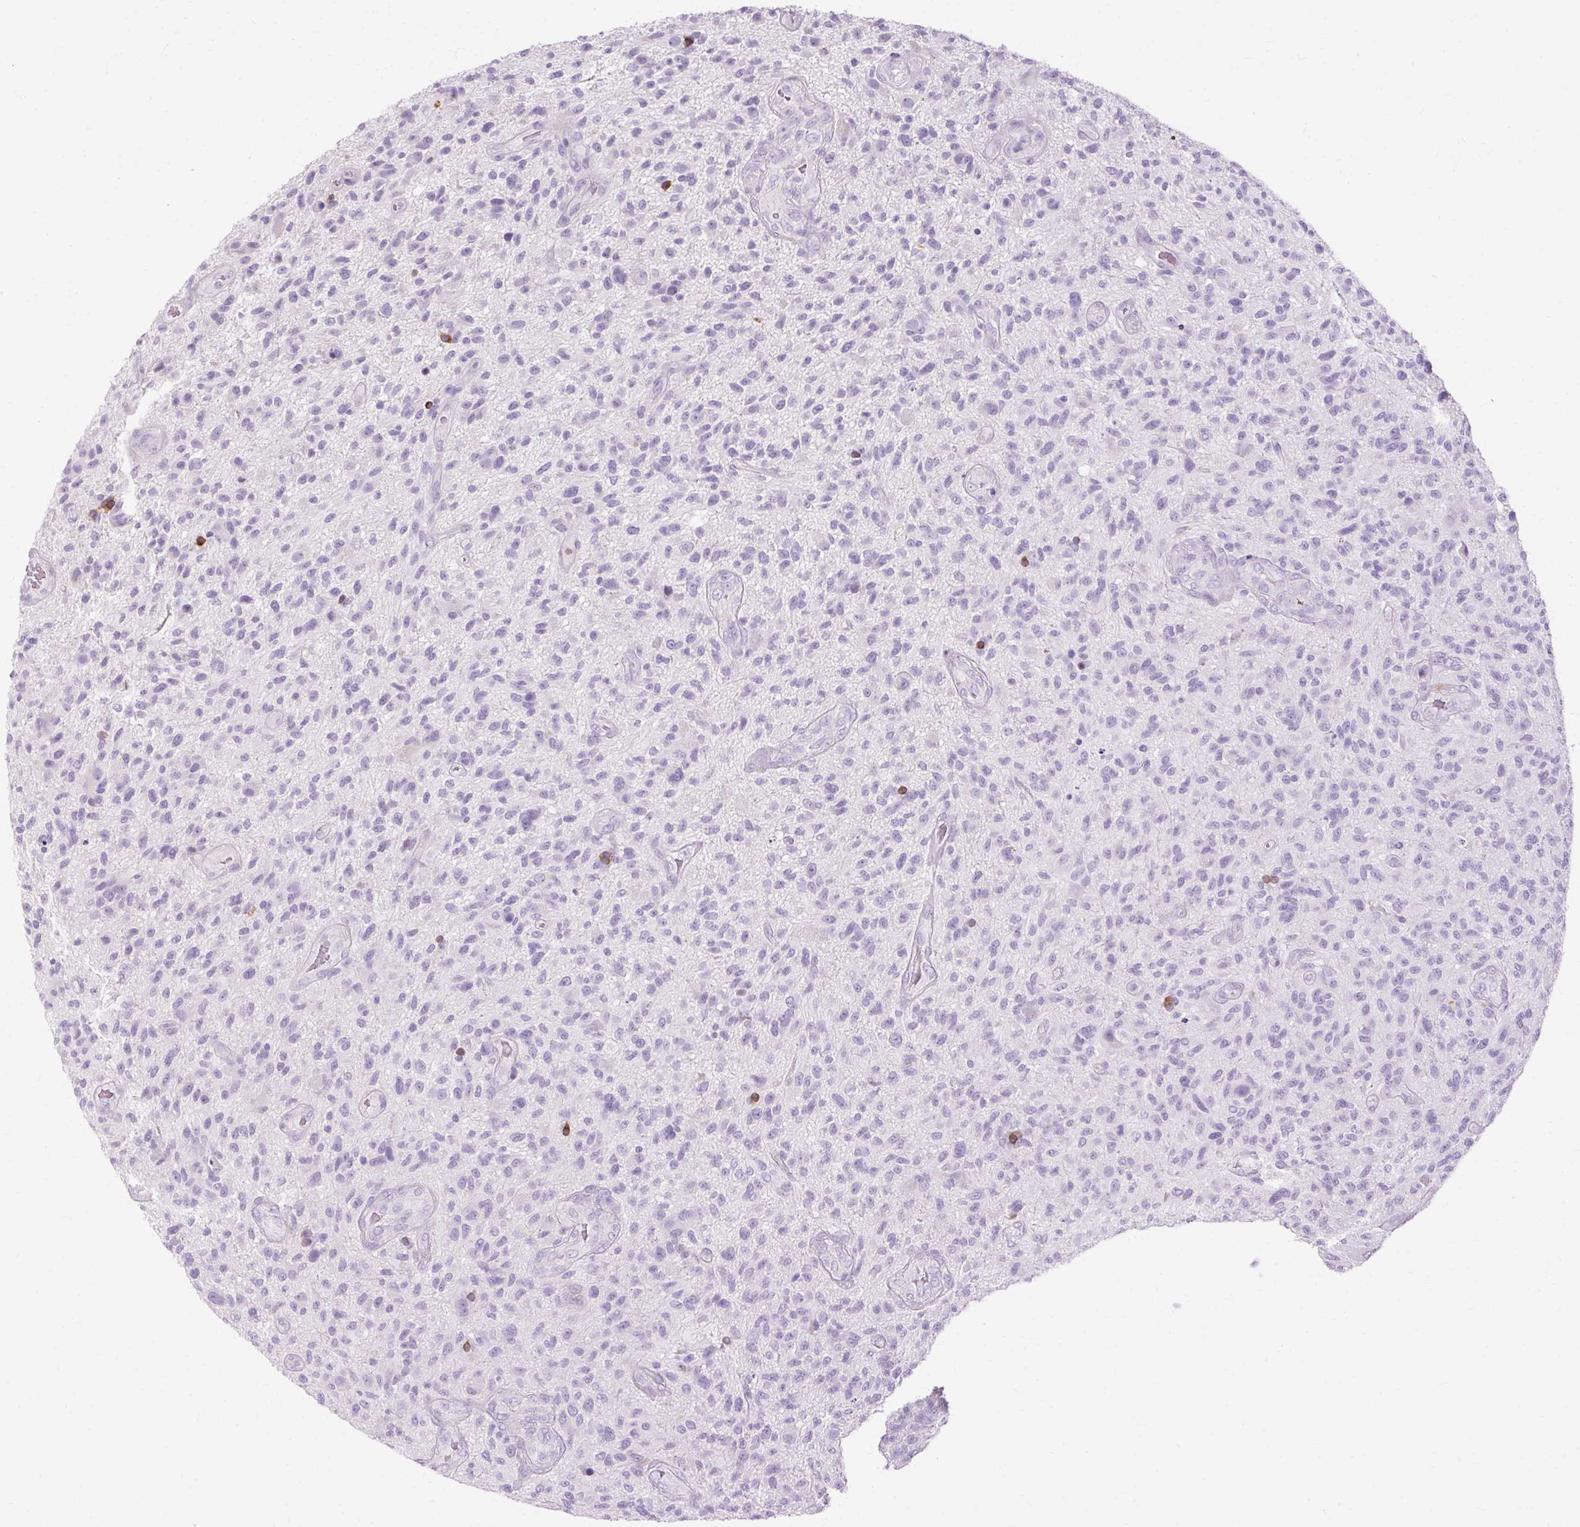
{"staining": {"intensity": "negative", "quantity": "none", "location": "none"}, "tissue": "glioma", "cell_type": "Tumor cells", "image_type": "cancer", "snomed": [{"axis": "morphology", "description": "Glioma, malignant, High grade"}, {"axis": "topography", "description": "Brain"}], "caption": "DAB (3,3'-diaminobenzidine) immunohistochemical staining of glioma shows no significant expression in tumor cells. (Immunohistochemistry, brightfield microscopy, high magnification).", "gene": "HSD11B1", "patient": {"sex": "male", "age": 47}}